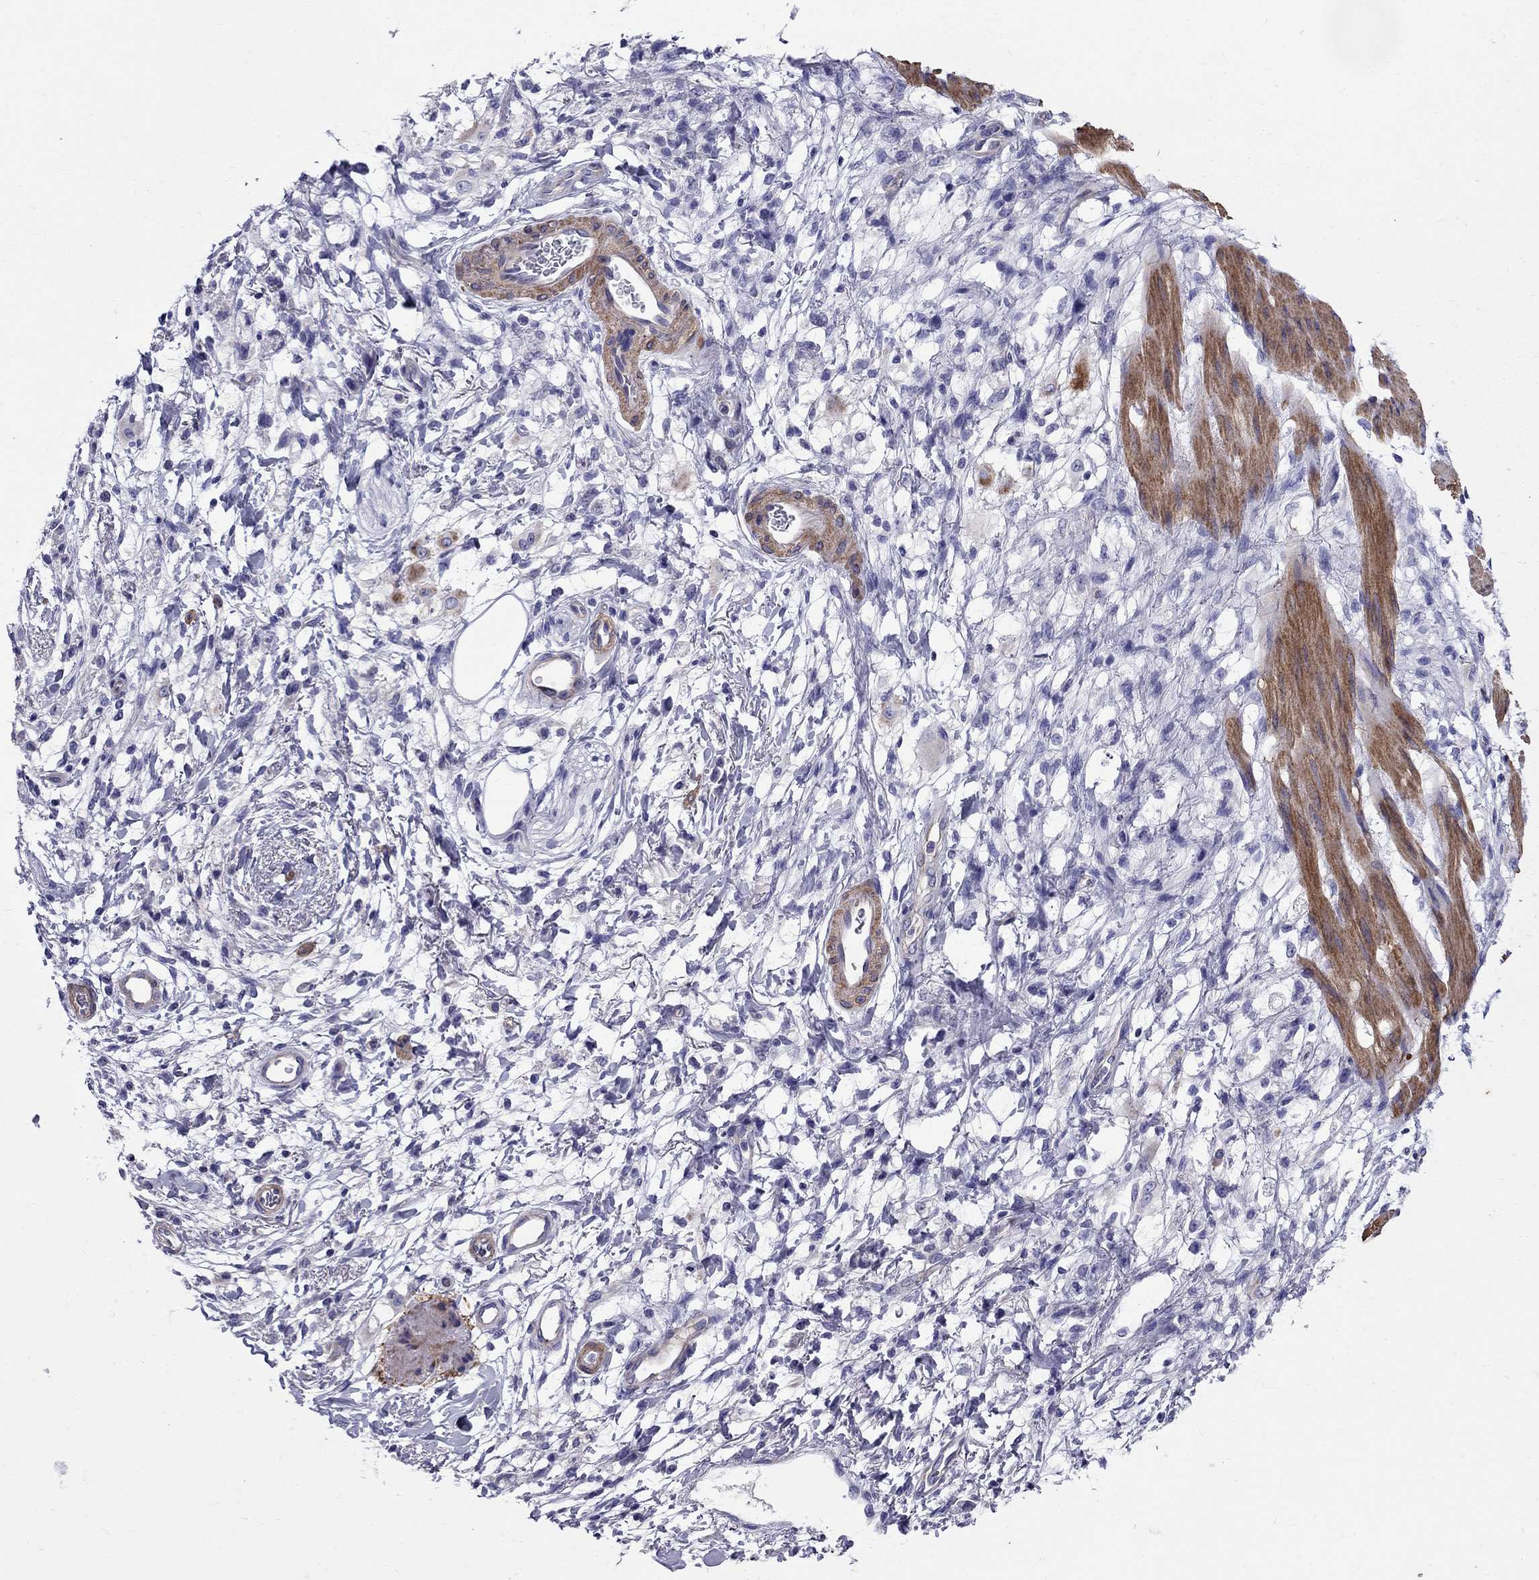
{"staining": {"intensity": "weak", "quantity": "<25%", "location": "cytoplasmic/membranous"}, "tissue": "stomach cancer", "cell_type": "Tumor cells", "image_type": "cancer", "snomed": [{"axis": "morphology", "description": "Adenocarcinoma, NOS"}, {"axis": "topography", "description": "Stomach"}], "caption": "DAB immunohistochemical staining of adenocarcinoma (stomach) shows no significant positivity in tumor cells. Nuclei are stained in blue.", "gene": "GPR50", "patient": {"sex": "female", "age": 60}}